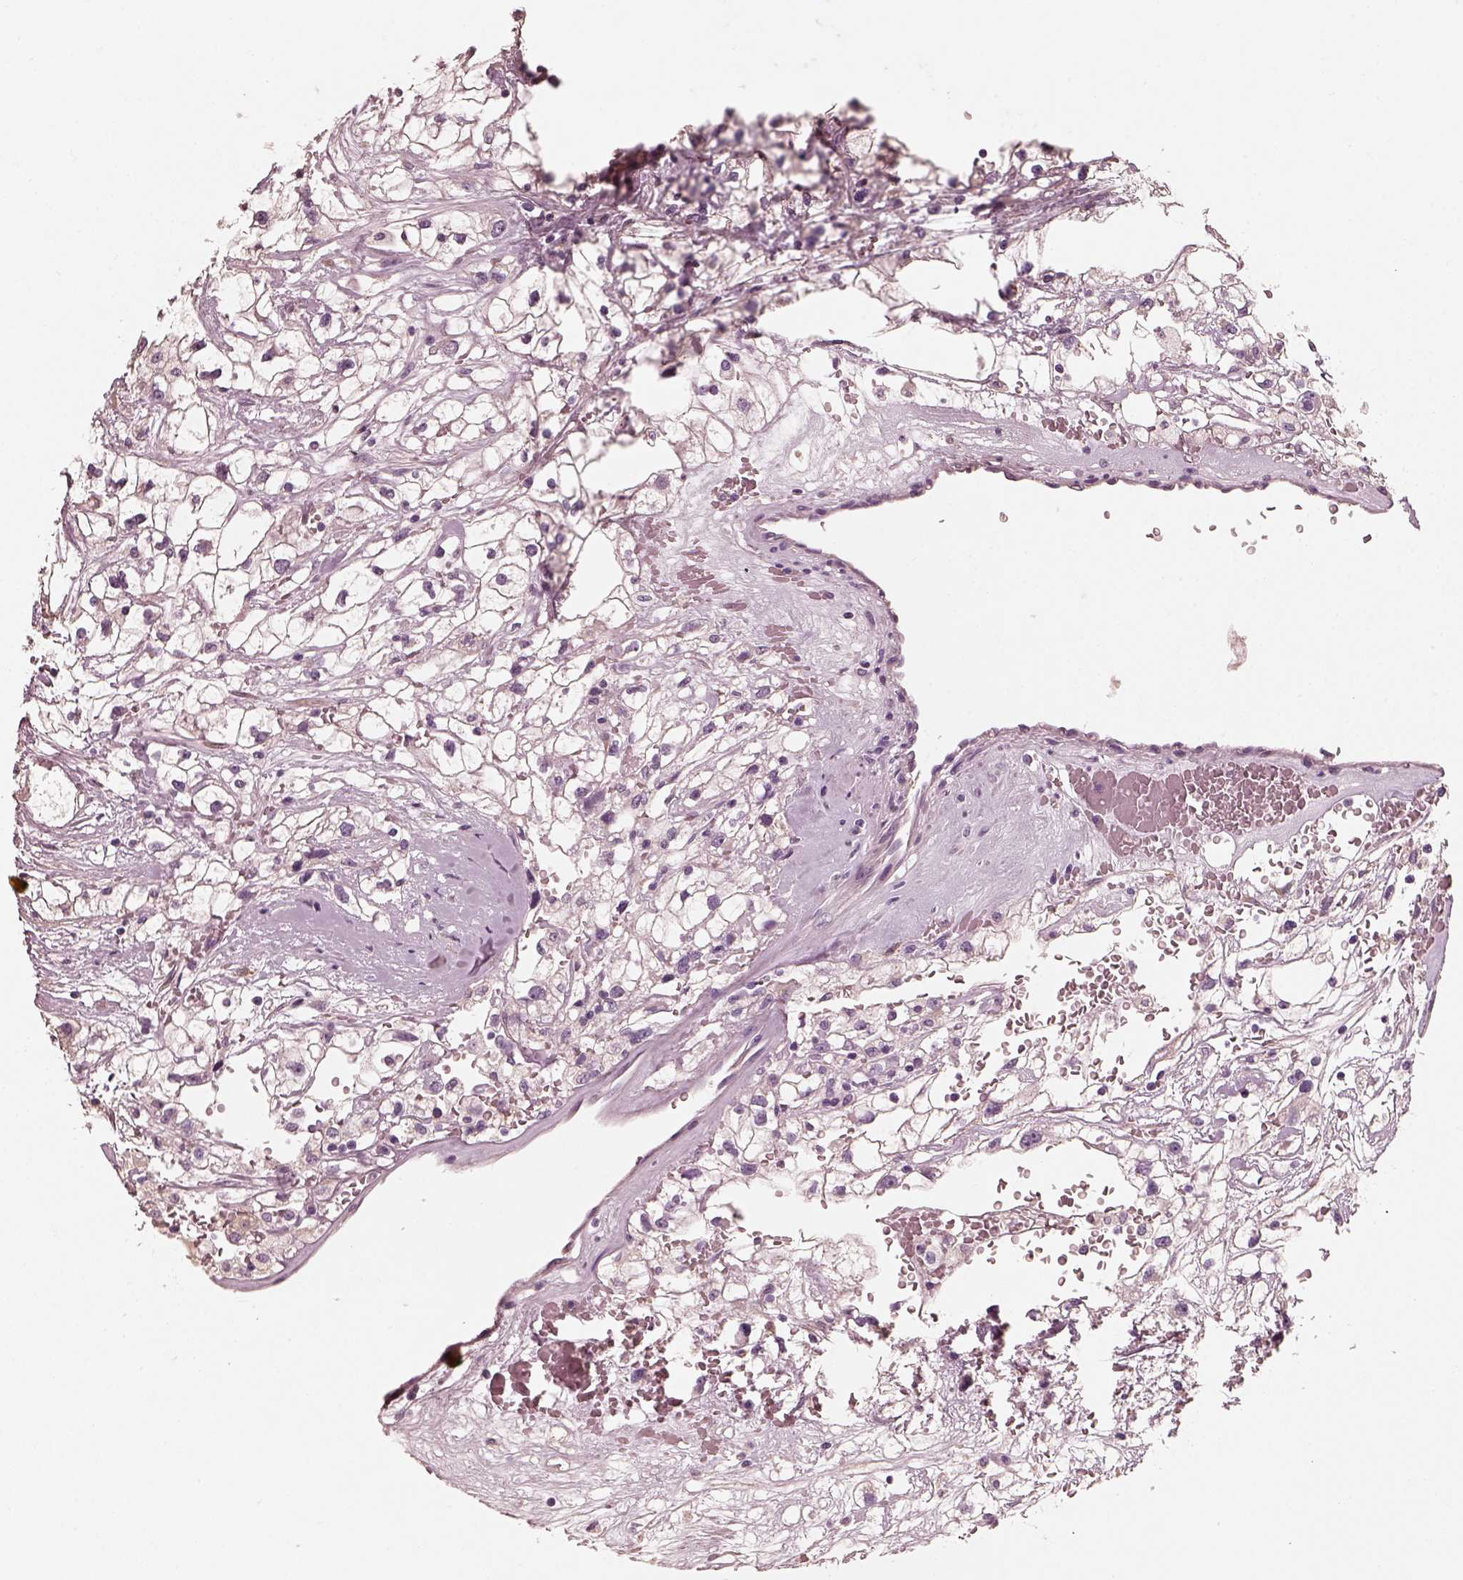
{"staining": {"intensity": "negative", "quantity": "none", "location": "none"}, "tissue": "renal cancer", "cell_type": "Tumor cells", "image_type": "cancer", "snomed": [{"axis": "morphology", "description": "Adenocarcinoma, NOS"}, {"axis": "topography", "description": "Kidney"}], "caption": "IHC histopathology image of neoplastic tissue: adenocarcinoma (renal) stained with DAB (3,3'-diaminobenzidine) displays no significant protein expression in tumor cells.", "gene": "RS1", "patient": {"sex": "male", "age": 59}}